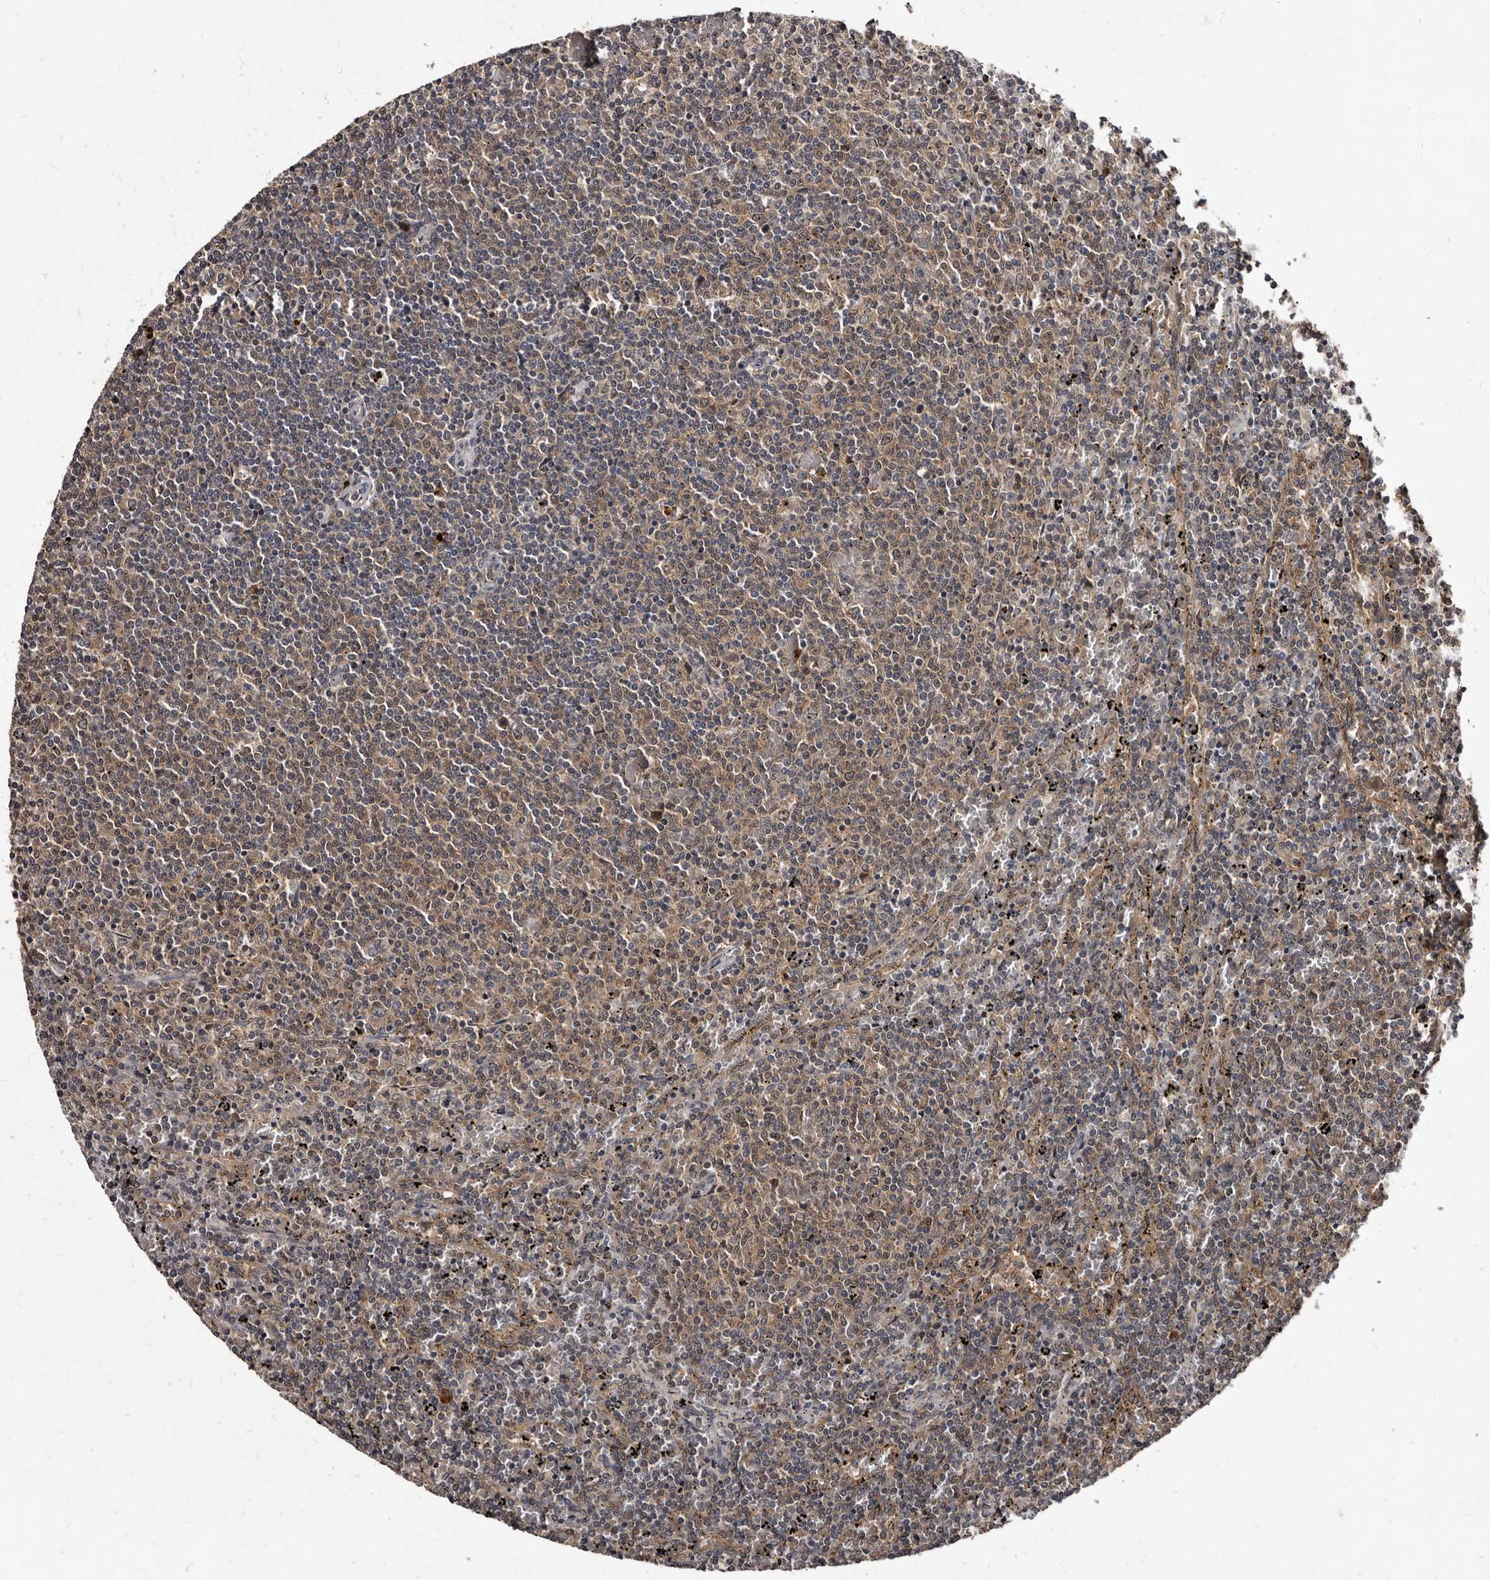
{"staining": {"intensity": "weak", "quantity": ">75%", "location": "cytoplasmic/membranous"}, "tissue": "lymphoma", "cell_type": "Tumor cells", "image_type": "cancer", "snomed": [{"axis": "morphology", "description": "Malignant lymphoma, non-Hodgkin's type, Low grade"}, {"axis": "topography", "description": "Spleen"}], "caption": "High-magnification brightfield microscopy of low-grade malignant lymphoma, non-Hodgkin's type stained with DAB (3,3'-diaminobenzidine) (brown) and counterstained with hematoxylin (blue). tumor cells exhibit weak cytoplasmic/membranous staining is appreciated in approximately>75% of cells.", "gene": "PMVK", "patient": {"sex": "female", "age": 50}}